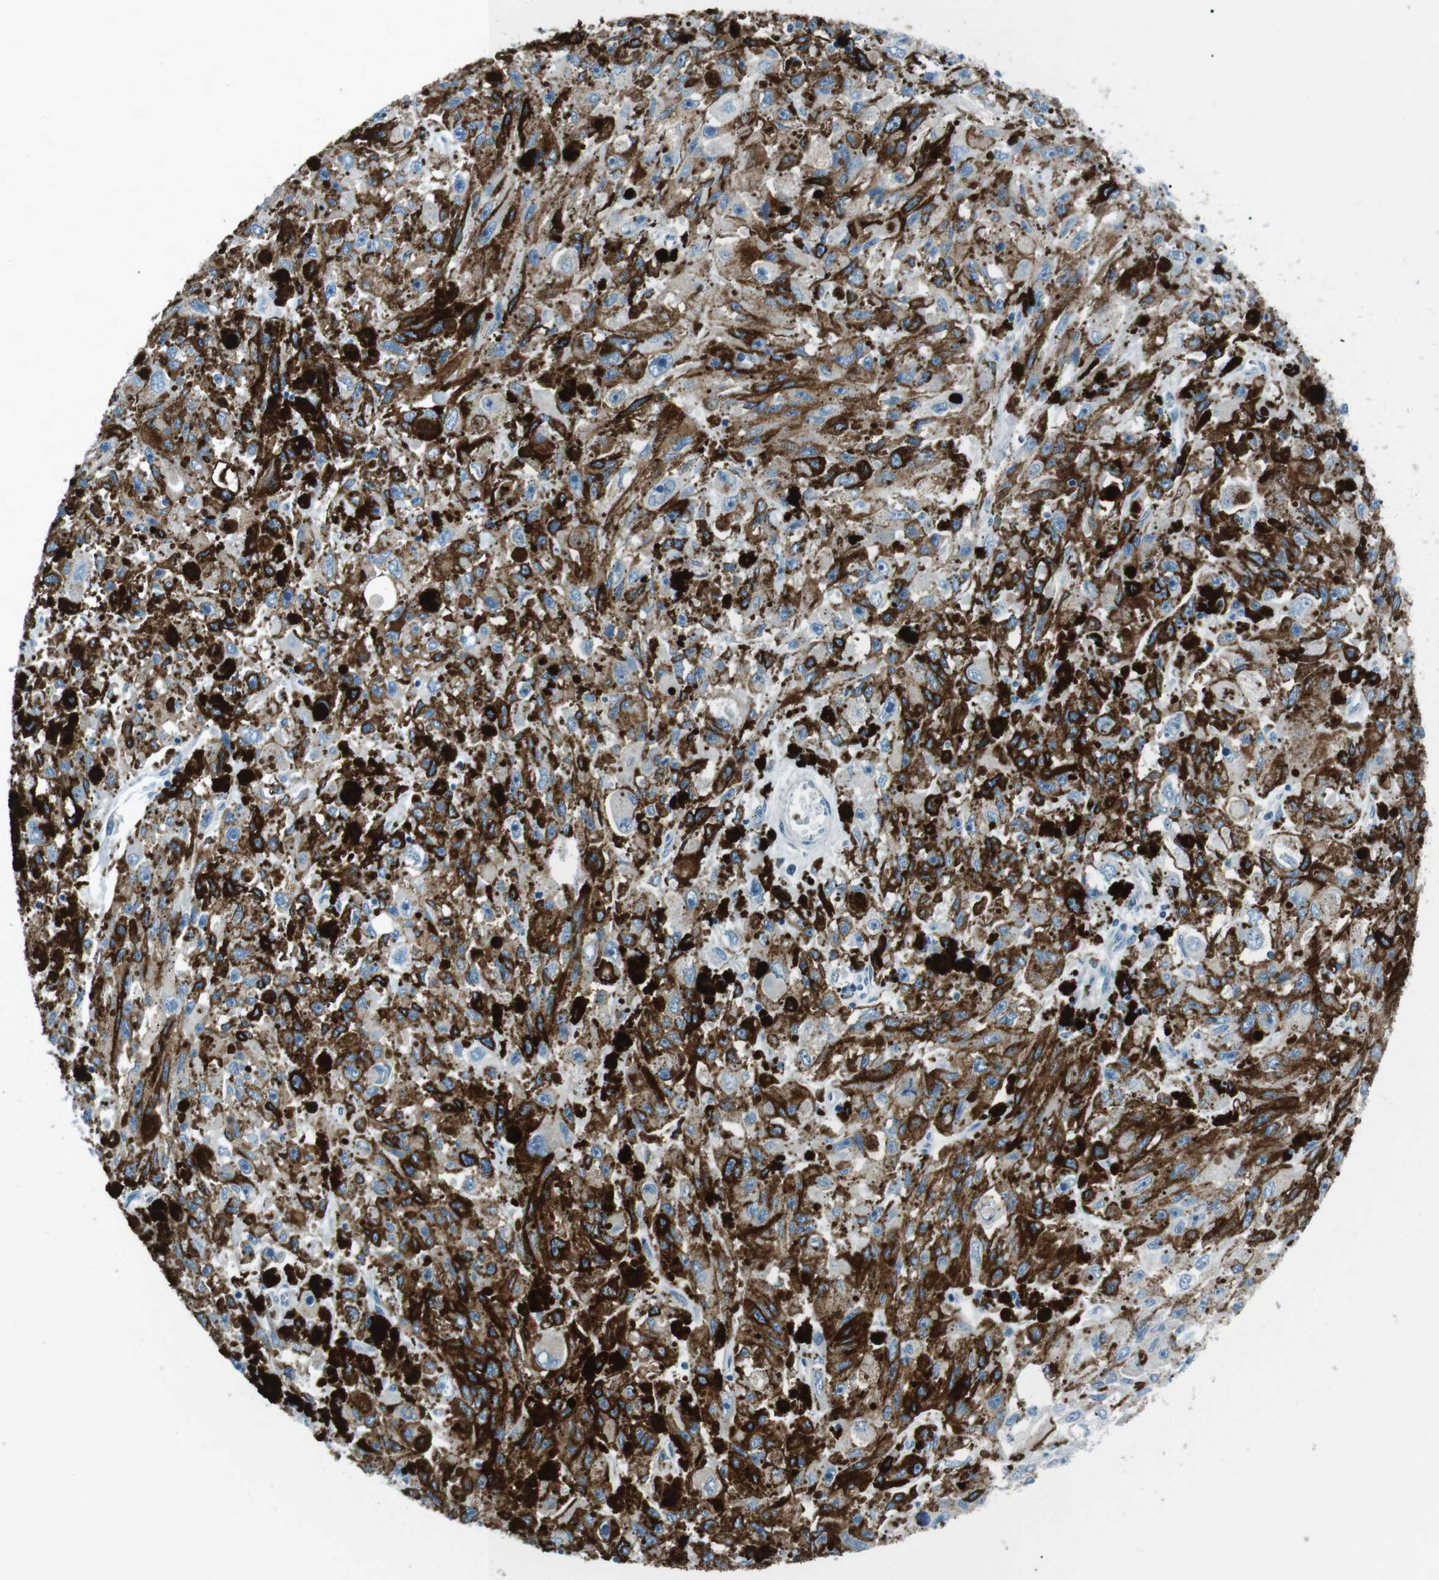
{"staining": {"intensity": "negative", "quantity": "none", "location": "none"}, "tissue": "melanoma", "cell_type": "Tumor cells", "image_type": "cancer", "snomed": [{"axis": "morphology", "description": "Malignant melanoma, NOS"}, {"axis": "topography", "description": "Skin"}], "caption": "The immunohistochemistry (IHC) histopathology image has no significant staining in tumor cells of melanoma tissue.", "gene": "ST6GAL1", "patient": {"sex": "female", "age": 104}}